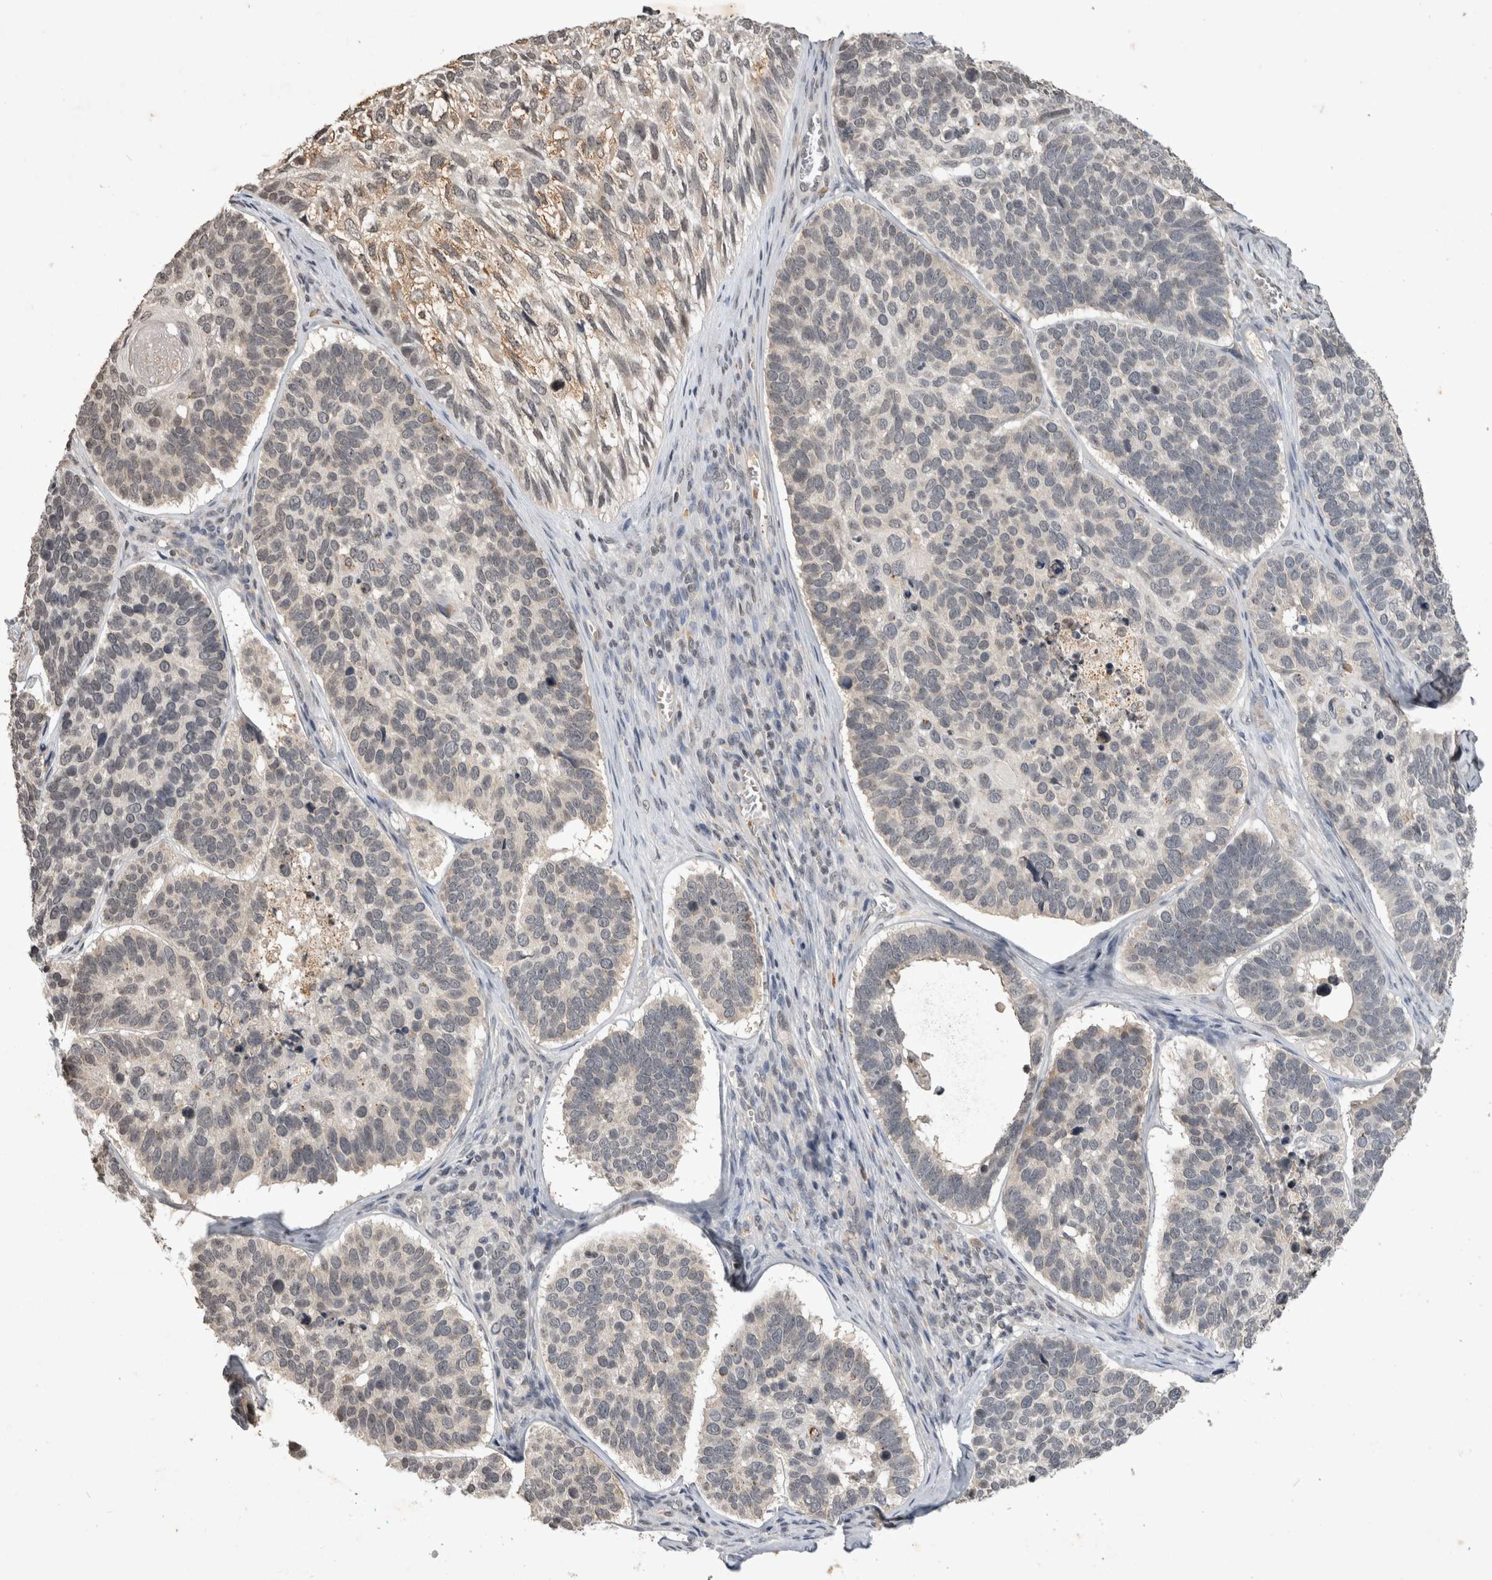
{"staining": {"intensity": "negative", "quantity": "none", "location": "none"}, "tissue": "skin cancer", "cell_type": "Tumor cells", "image_type": "cancer", "snomed": [{"axis": "morphology", "description": "Basal cell carcinoma"}, {"axis": "topography", "description": "Skin"}], "caption": "Tumor cells are negative for protein expression in human skin cancer (basal cell carcinoma).", "gene": "HRK", "patient": {"sex": "male", "age": 62}}